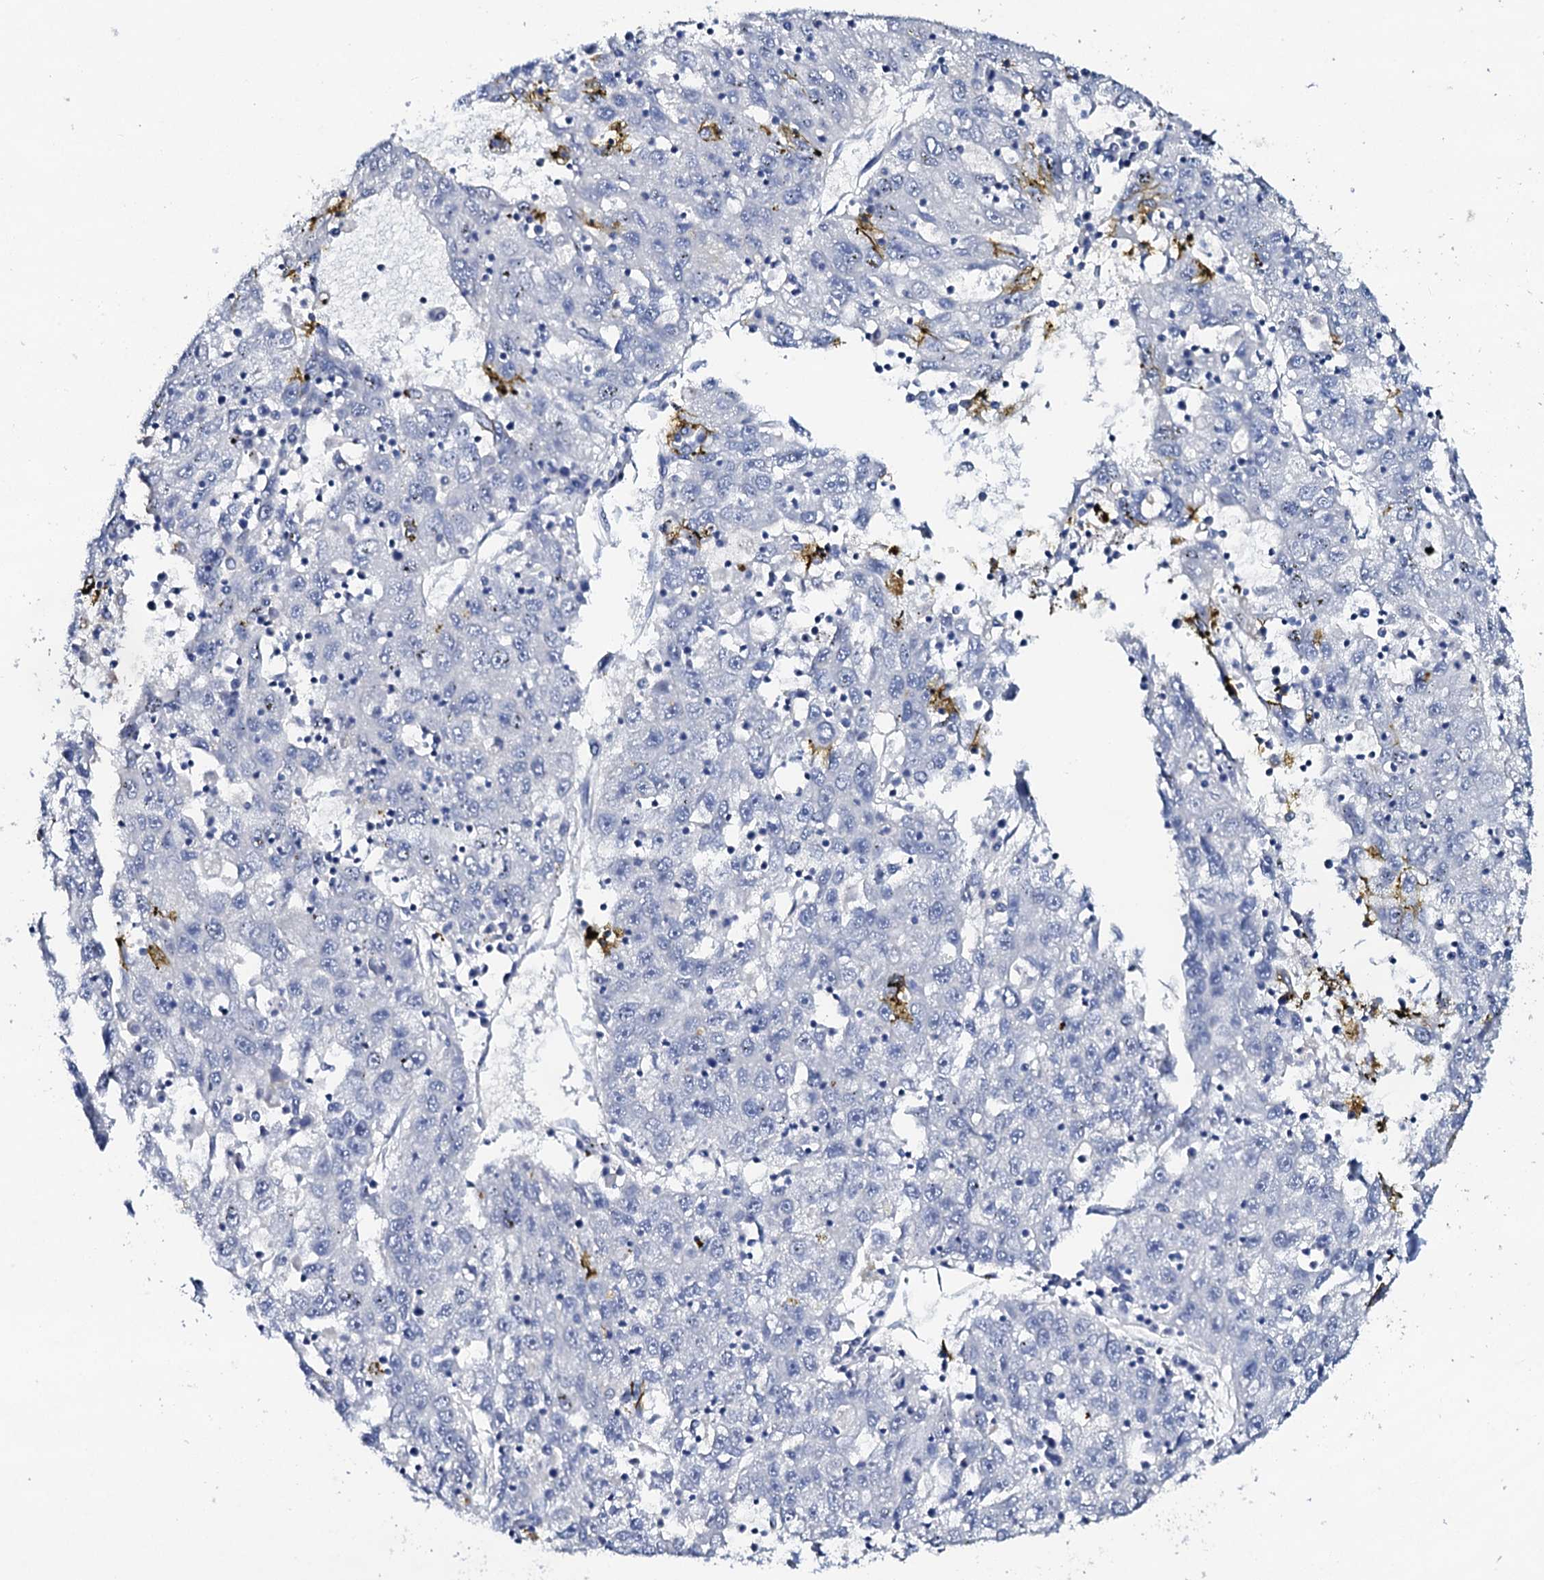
{"staining": {"intensity": "negative", "quantity": "none", "location": "none"}, "tissue": "liver cancer", "cell_type": "Tumor cells", "image_type": "cancer", "snomed": [{"axis": "morphology", "description": "Carcinoma, Hepatocellular, NOS"}, {"axis": "topography", "description": "Liver"}], "caption": "IHC histopathology image of neoplastic tissue: human liver cancer (hepatocellular carcinoma) stained with DAB (3,3'-diaminobenzidine) displays no significant protein expression in tumor cells. Brightfield microscopy of immunohistochemistry (IHC) stained with DAB (3,3'-diaminobenzidine) (brown) and hematoxylin (blue), captured at high magnification.", "gene": "FBXL16", "patient": {"sex": "male", "age": 49}}